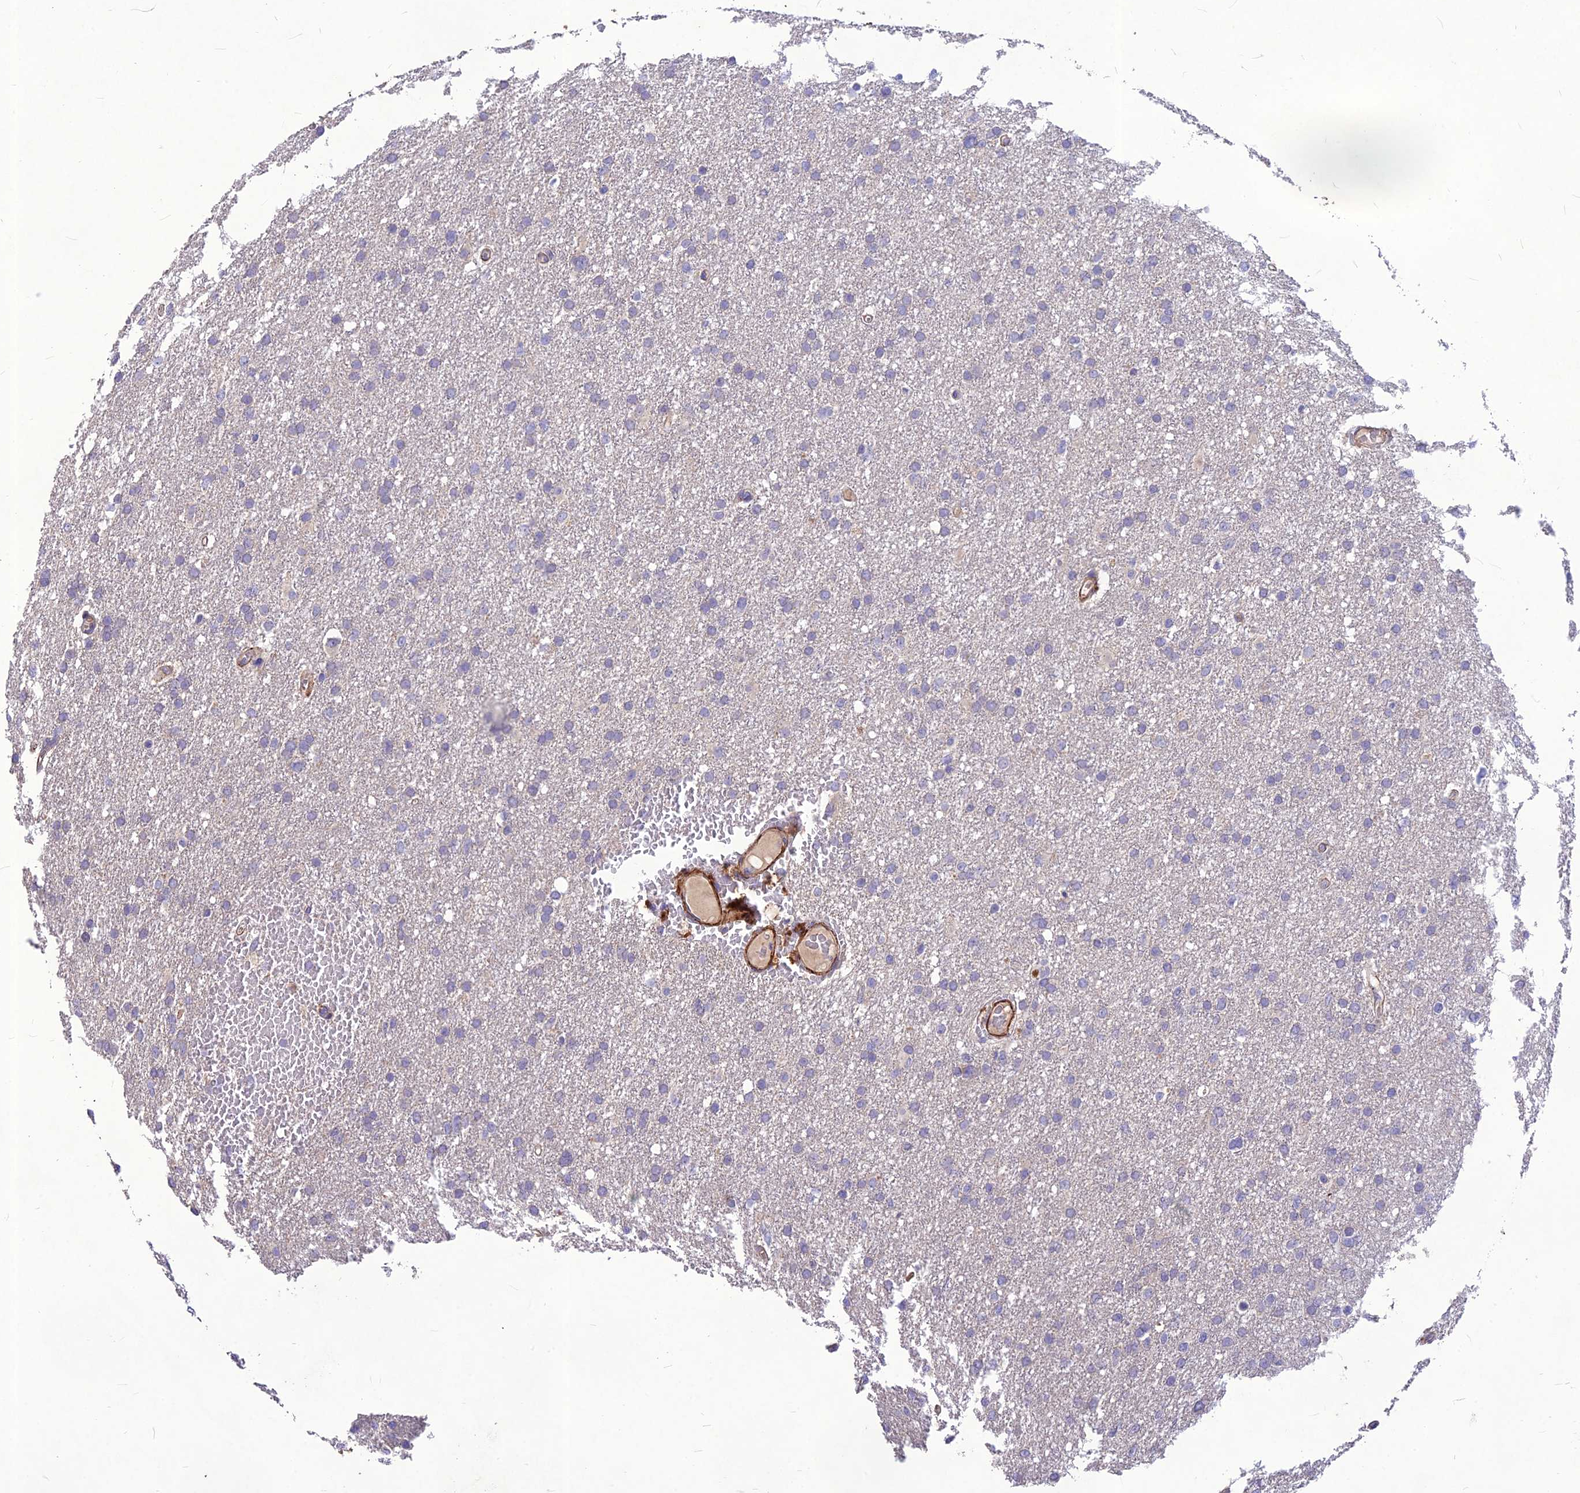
{"staining": {"intensity": "negative", "quantity": "none", "location": "none"}, "tissue": "glioma", "cell_type": "Tumor cells", "image_type": "cancer", "snomed": [{"axis": "morphology", "description": "Glioma, malignant, High grade"}, {"axis": "topography", "description": "Cerebral cortex"}], "caption": "DAB immunohistochemical staining of malignant glioma (high-grade) exhibits no significant expression in tumor cells. (Stains: DAB immunohistochemistry (IHC) with hematoxylin counter stain, Microscopy: brightfield microscopy at high magnification).", "gene": "CLUH", "patient": {"sex": "female", "age": 36}}